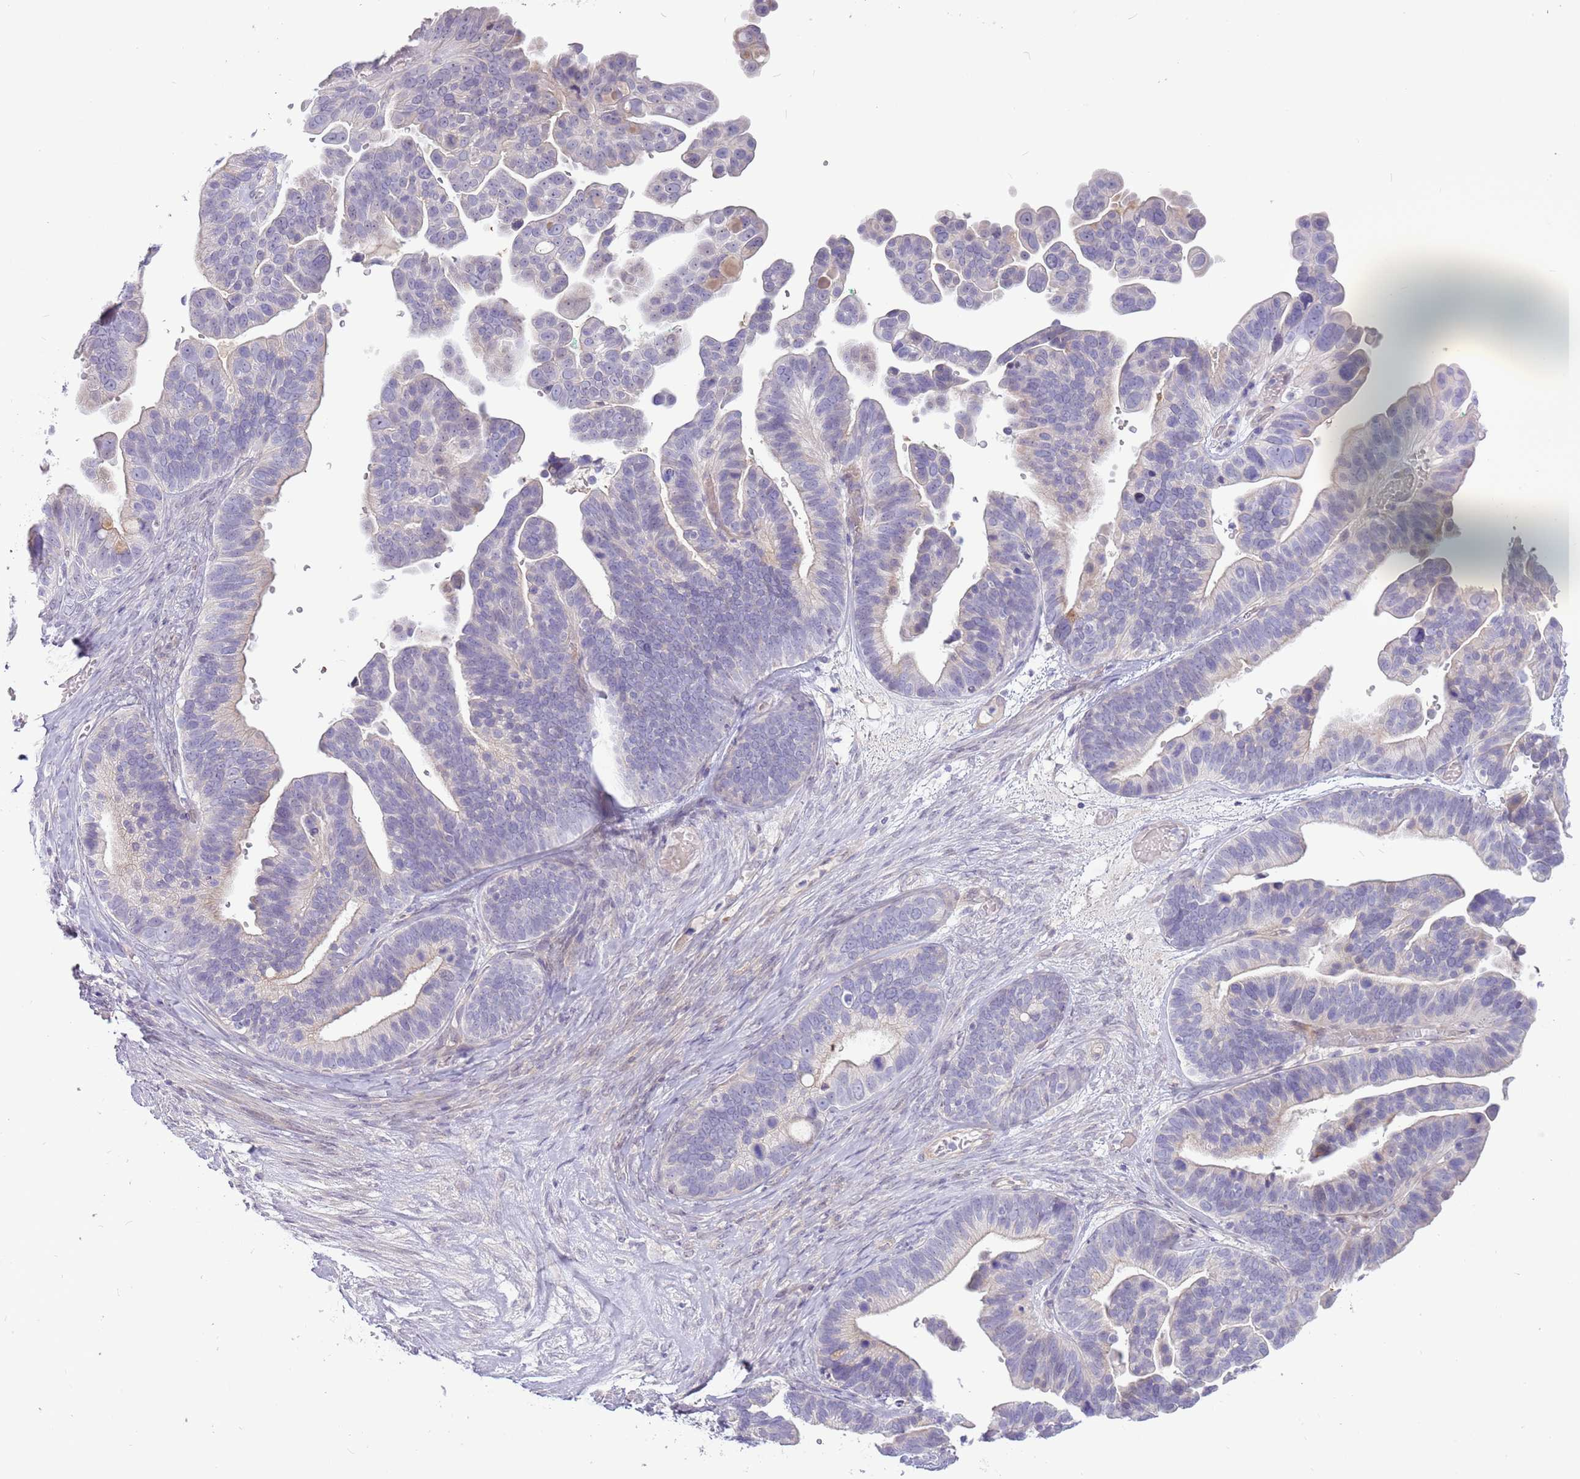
{"staining": {"intensity": "negative", "quantity": "none", "location": "none"}, "tissue": "ovarian cancer", "cell_type": "Tumor cells", "image_type": "cancer", "snomed": [{"axis": "morphology", "description": "Cystadenocarcinoma, serous, NOS"}, {"axis": "topography", "description": "Ovary"}], "caption": "Immunohistochemistry image of ovarian serous cystadenocarcinoma stained for a protein (brown), which shows no positivity in tumor cells. (Brightfield microscopy of DAB immunohistochemistry (IHC) at high magnification).", "gene": "MRO", "patient": {"sex": "female", "age": 56}}